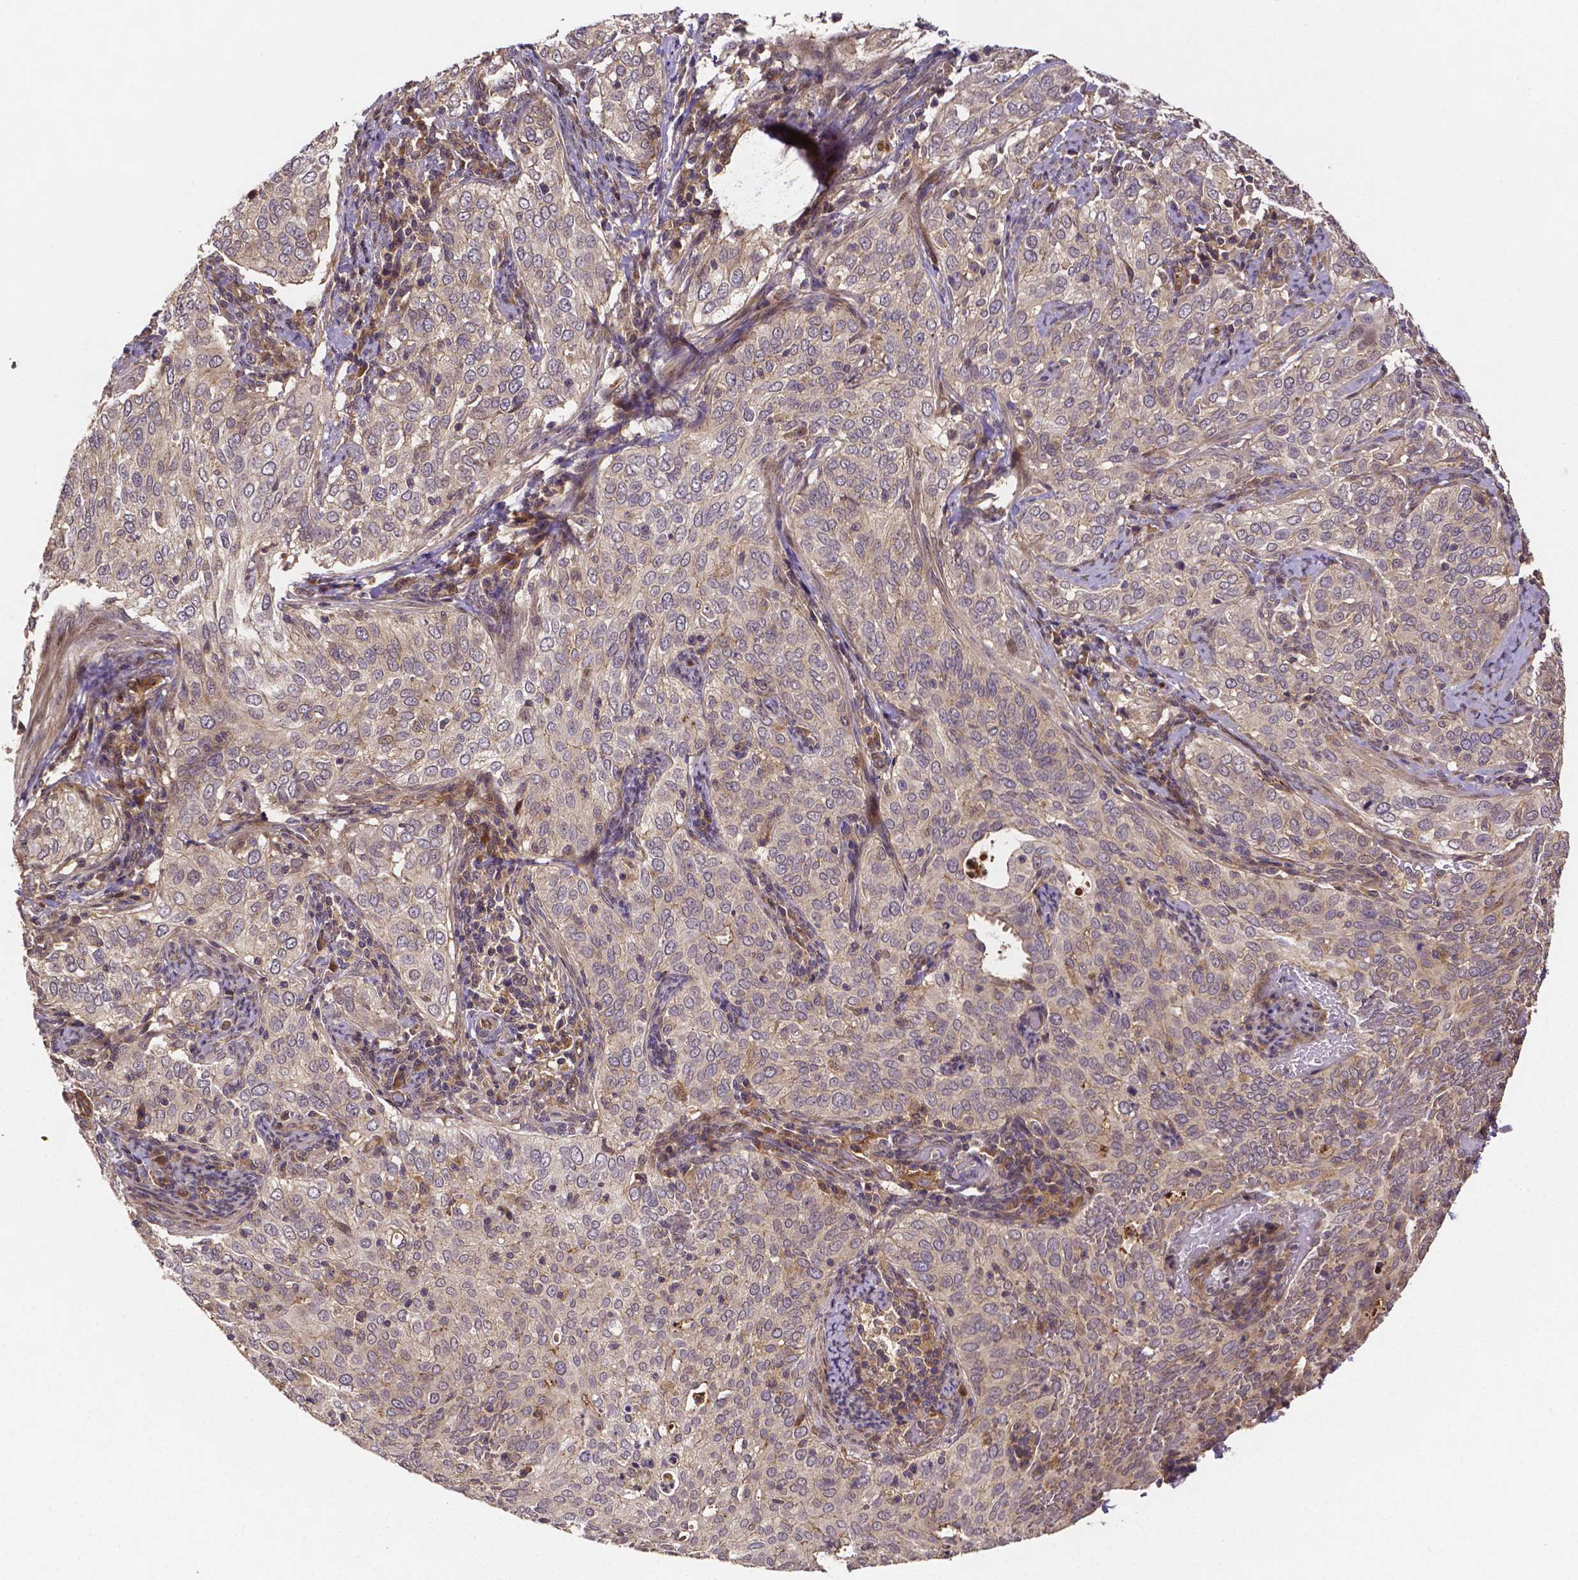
{"staining": {"intensity": "weak", "quantity": "<25%", "location": "cytoplasmic/membranous"}, "tissue": "cervical cancer", "cell_type": "Tumor cells", "image_type": "cancer", "snomed": [{"axis": "morphology", "description": "Squamous cell carcinoma, NOS"}, {"axis": "topography", "description": "Cervix"}], "caption": "Immunohistochemical staining of human cervical squamous cell carcinoma demonstrates no significant positivity in tumor cells.", "gene": "RNF123", "patient": {"sex": "female", "age": 38}}